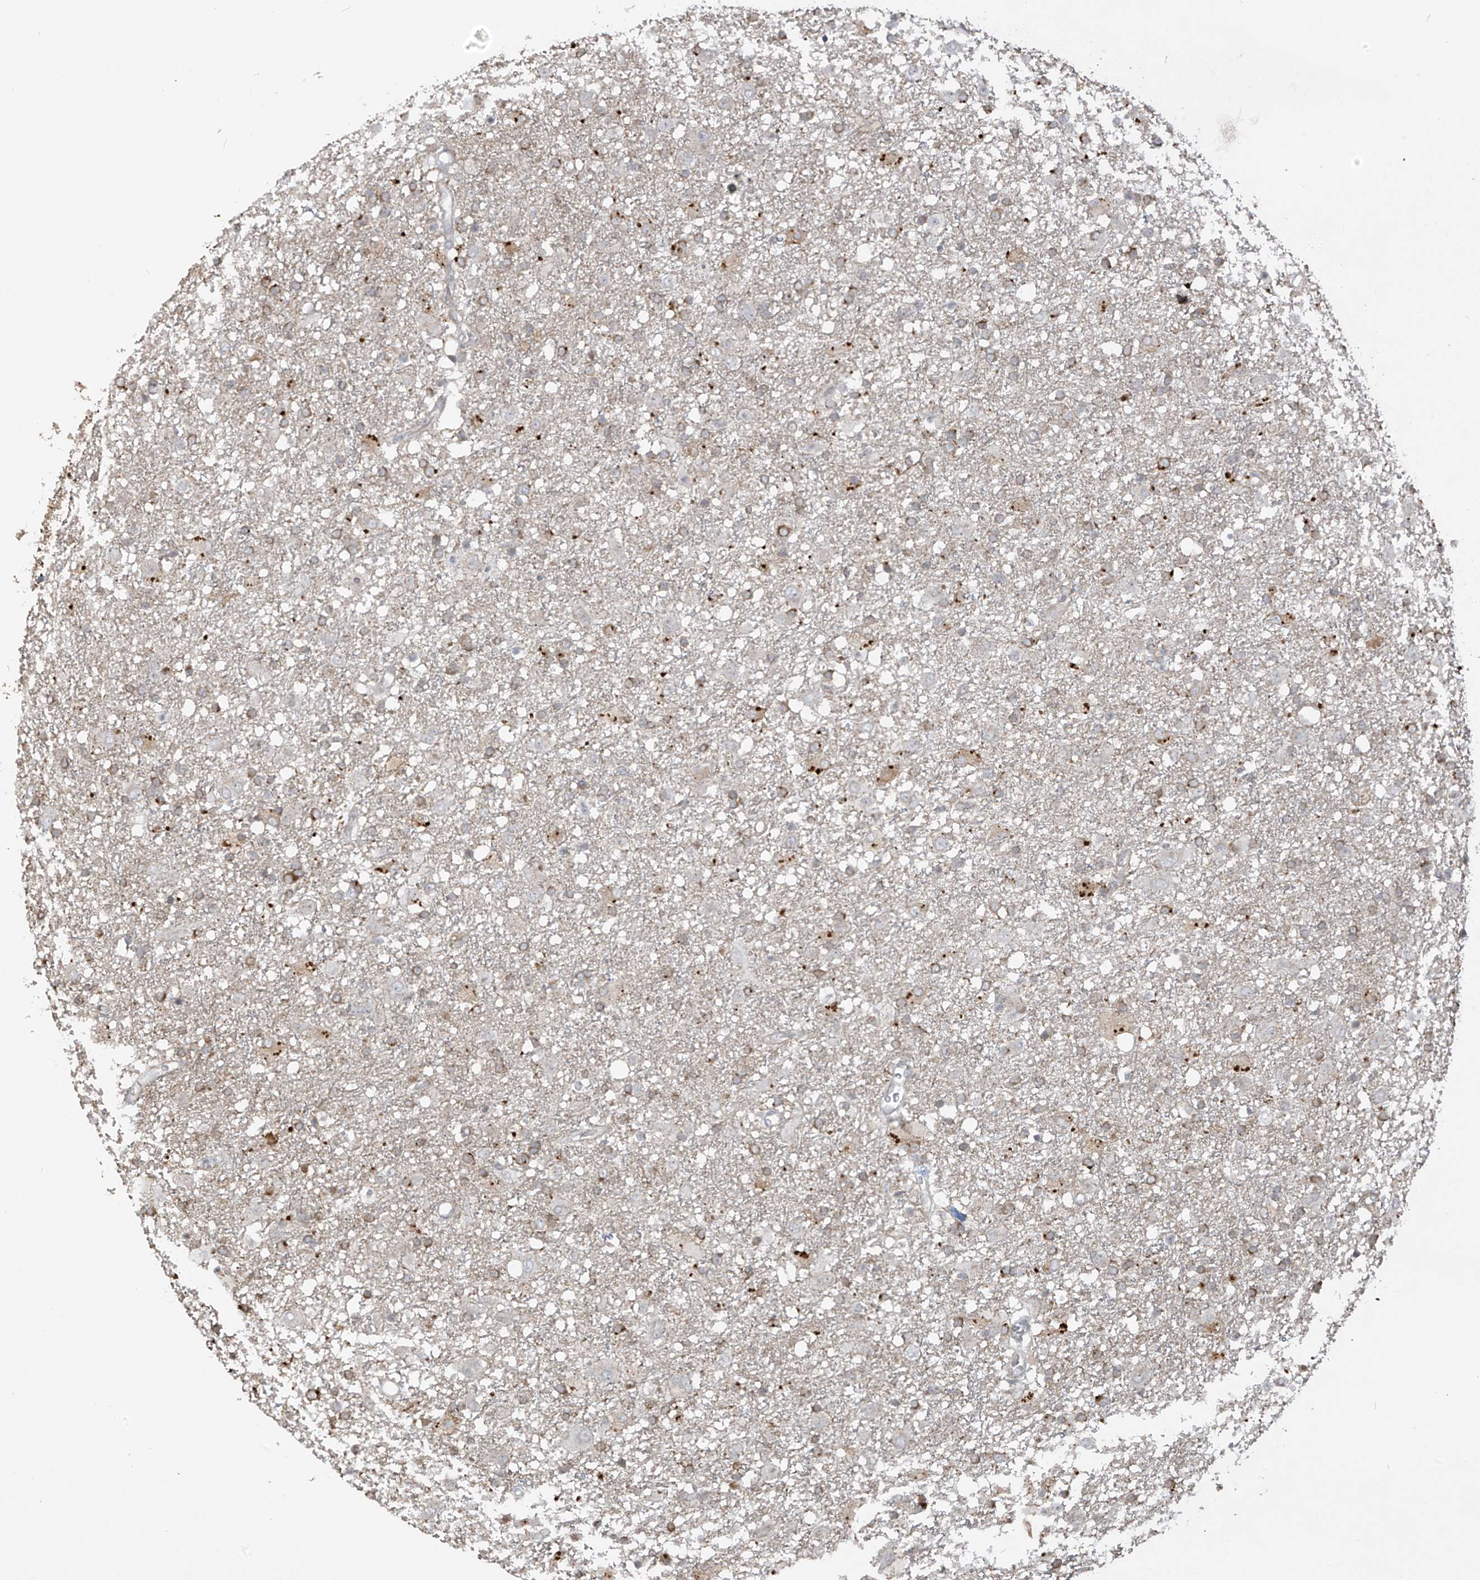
{"staining": {"intensity": "moderate", "quantity": "25%-75%", "location": "cytoplasmic/membranous"}, "tissue": "glioma", "cell_type": "Tumor cells", "image_type": "cancer", "snomed": [{"axis": "morphology", "description": "Glioma, malignant, Low grade"}, {"axis": "topography", "description": "Brain"}], "caption": "A medium amount of moderate cytoplasmic/membranous staining is seen in approximately 25%-75% of tumor cells in glioma tissue. (brown staining indicates protein expression, while blue staining denotes nuclei).", "gene": "DGKQ", "patient": {"sex": "male", "age": 65}}